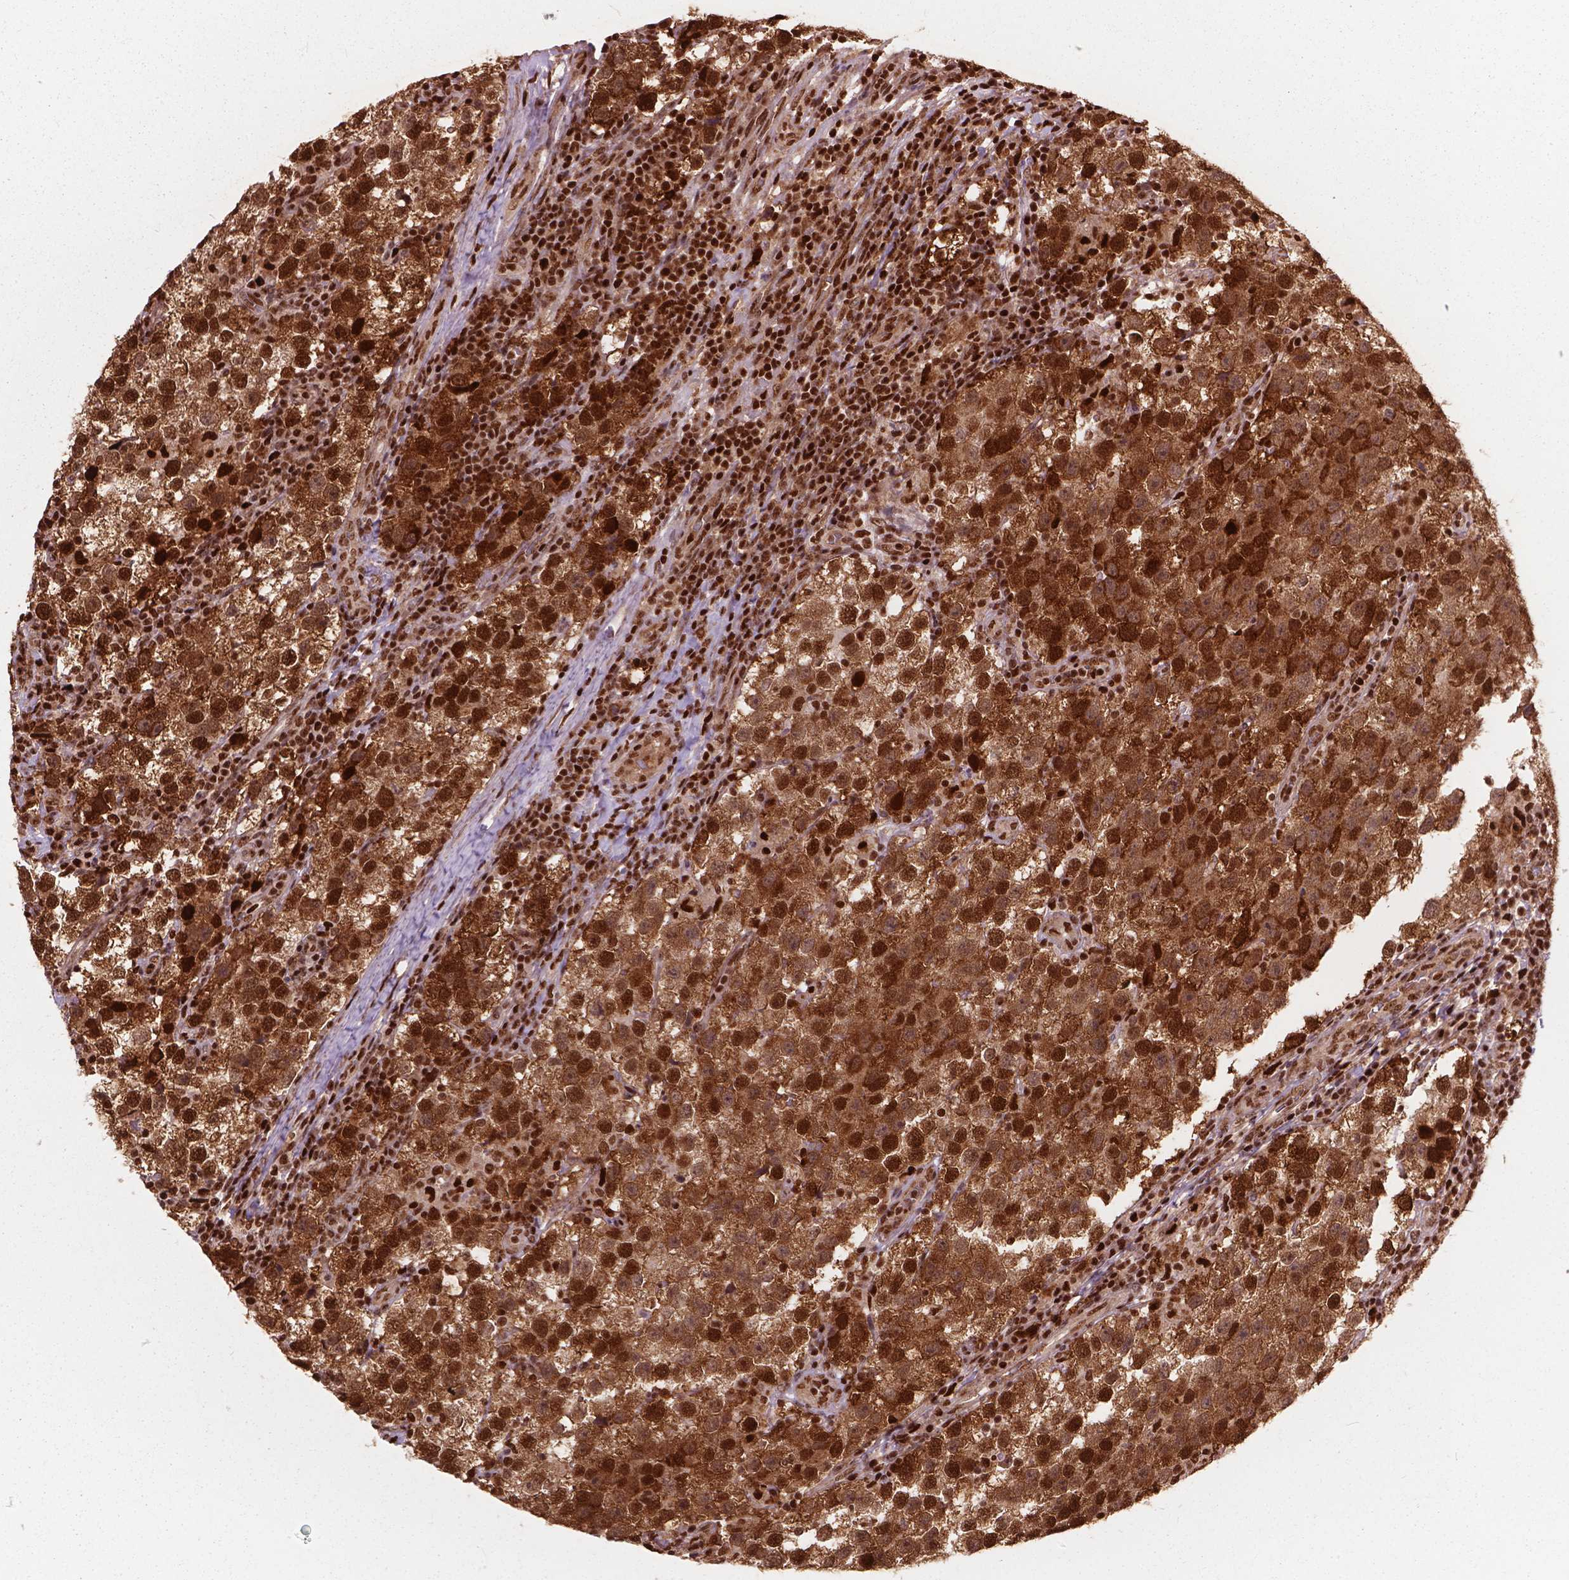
{"staining": {"intensity": "moderate", "quantity": ">75%", "location": "cytoplasmic/membranous,nuclear"}, "tissue": "testis cancer", "cell_type": "Tumor cells", "image_type": "cancer", "snomed": [{"axis": "morphology", "description": "Seminoma, NOS"}, {"axis": "topography", "description": "Testis"}], "caption": "Immunohistochemical staining of human seminoma (testis) reveals medium levels of moderate cytoplasmic/membranous and nuclear expression in about >75% of tumor cells. Using DAB (brown) and hematoxylin (blue) stains, captured at high magnification using brightfield microscopy.", "gene": "ANP32B", "patient": {"sex": "male", "age": 37}}